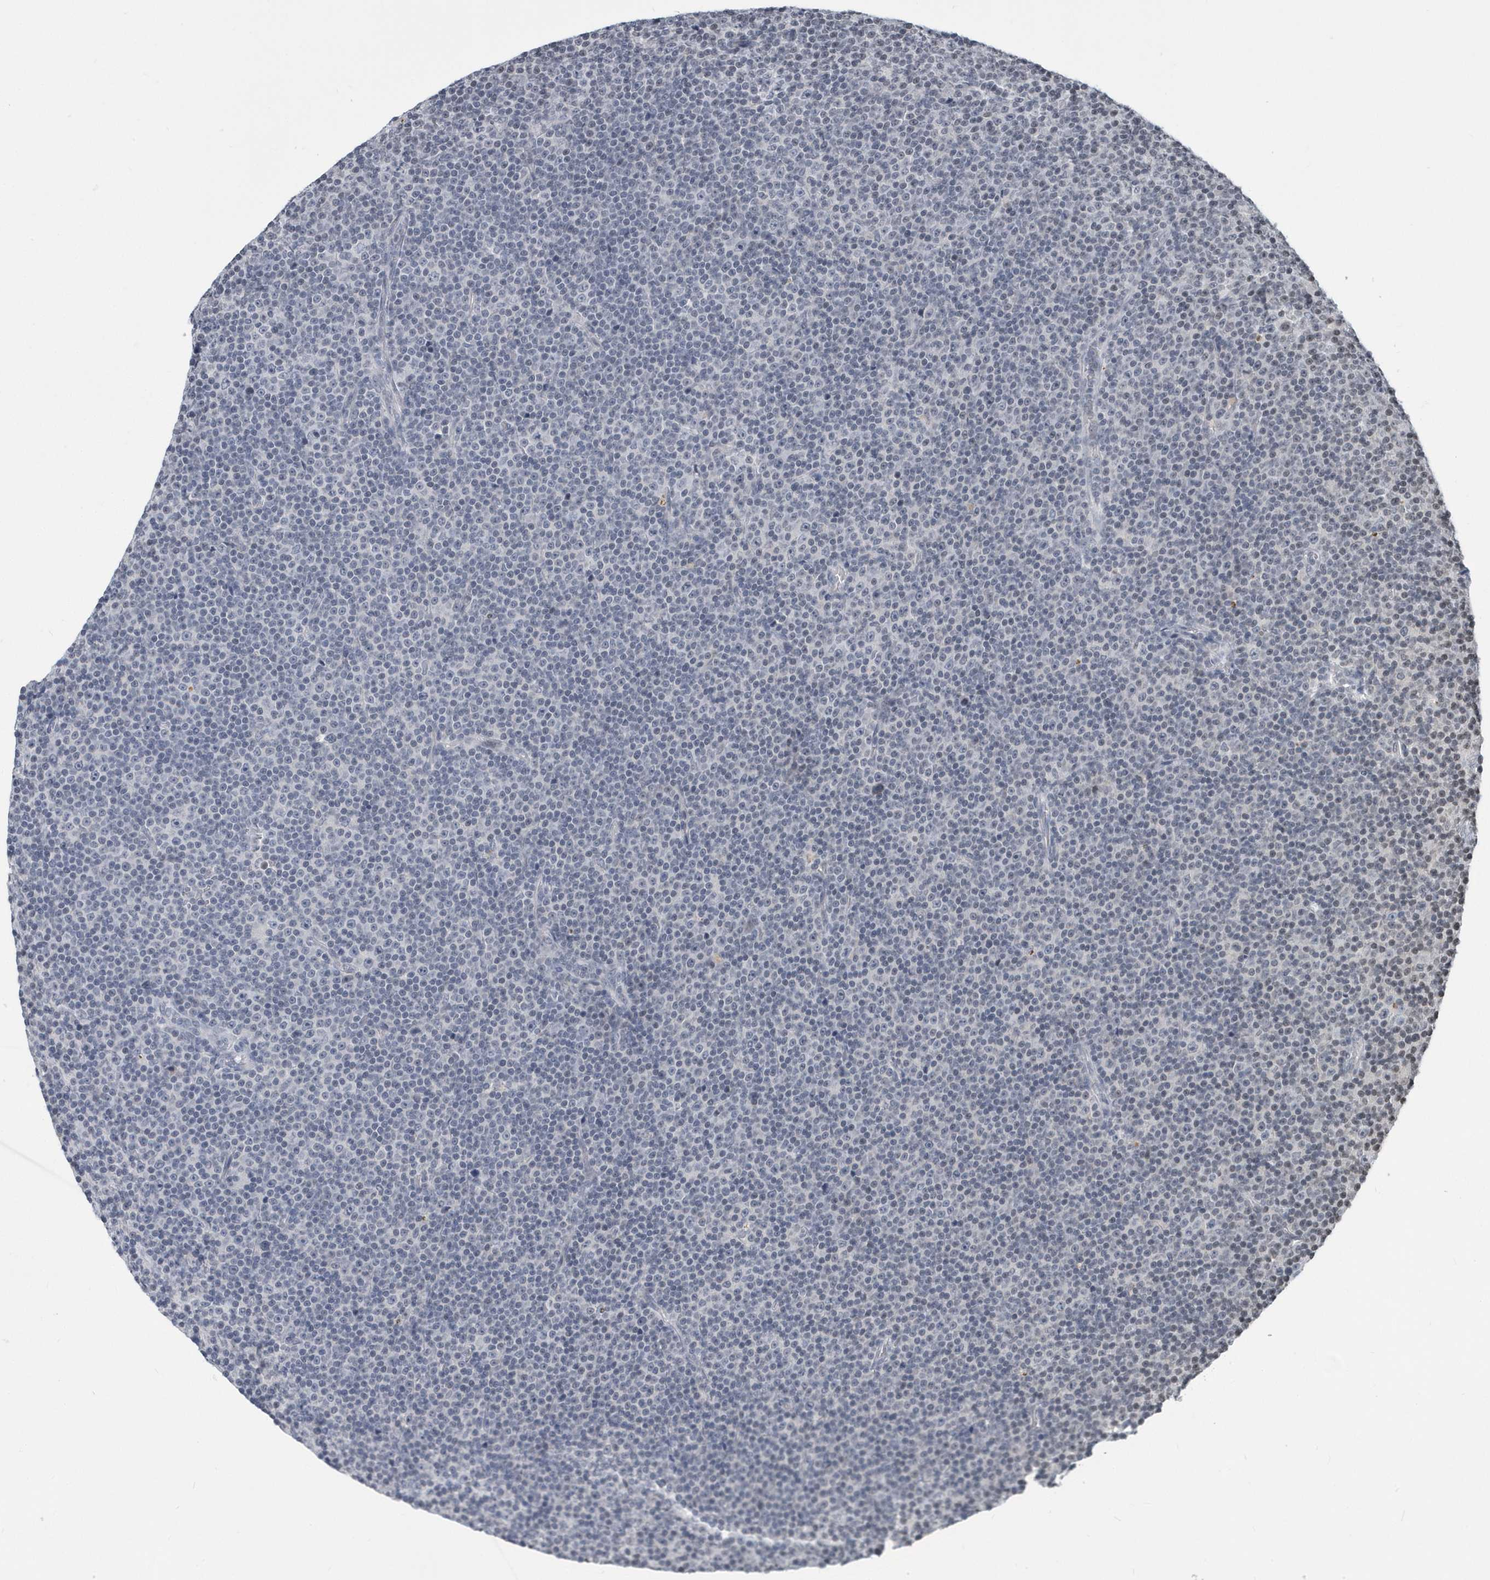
{"staining": {"intensity": "negative", "quantity": "none", "location": "none"}, "tissue": "lymphoma", "cell_type": "Tumor cells", "image_type": "cancer", "snomed": [{"axis": "morphology", "description": "Malignant lymphoma, non-Hodgkin's type, Low grade"}, {"axis": "topography", "description": "Lymph node"}], "caption": "Lymphoma was stained to show a protein in brown. There is no significant positivity in tumor cells.", "gene": "VWA5B2", "patient": {"sex": "female", "age": 67}}